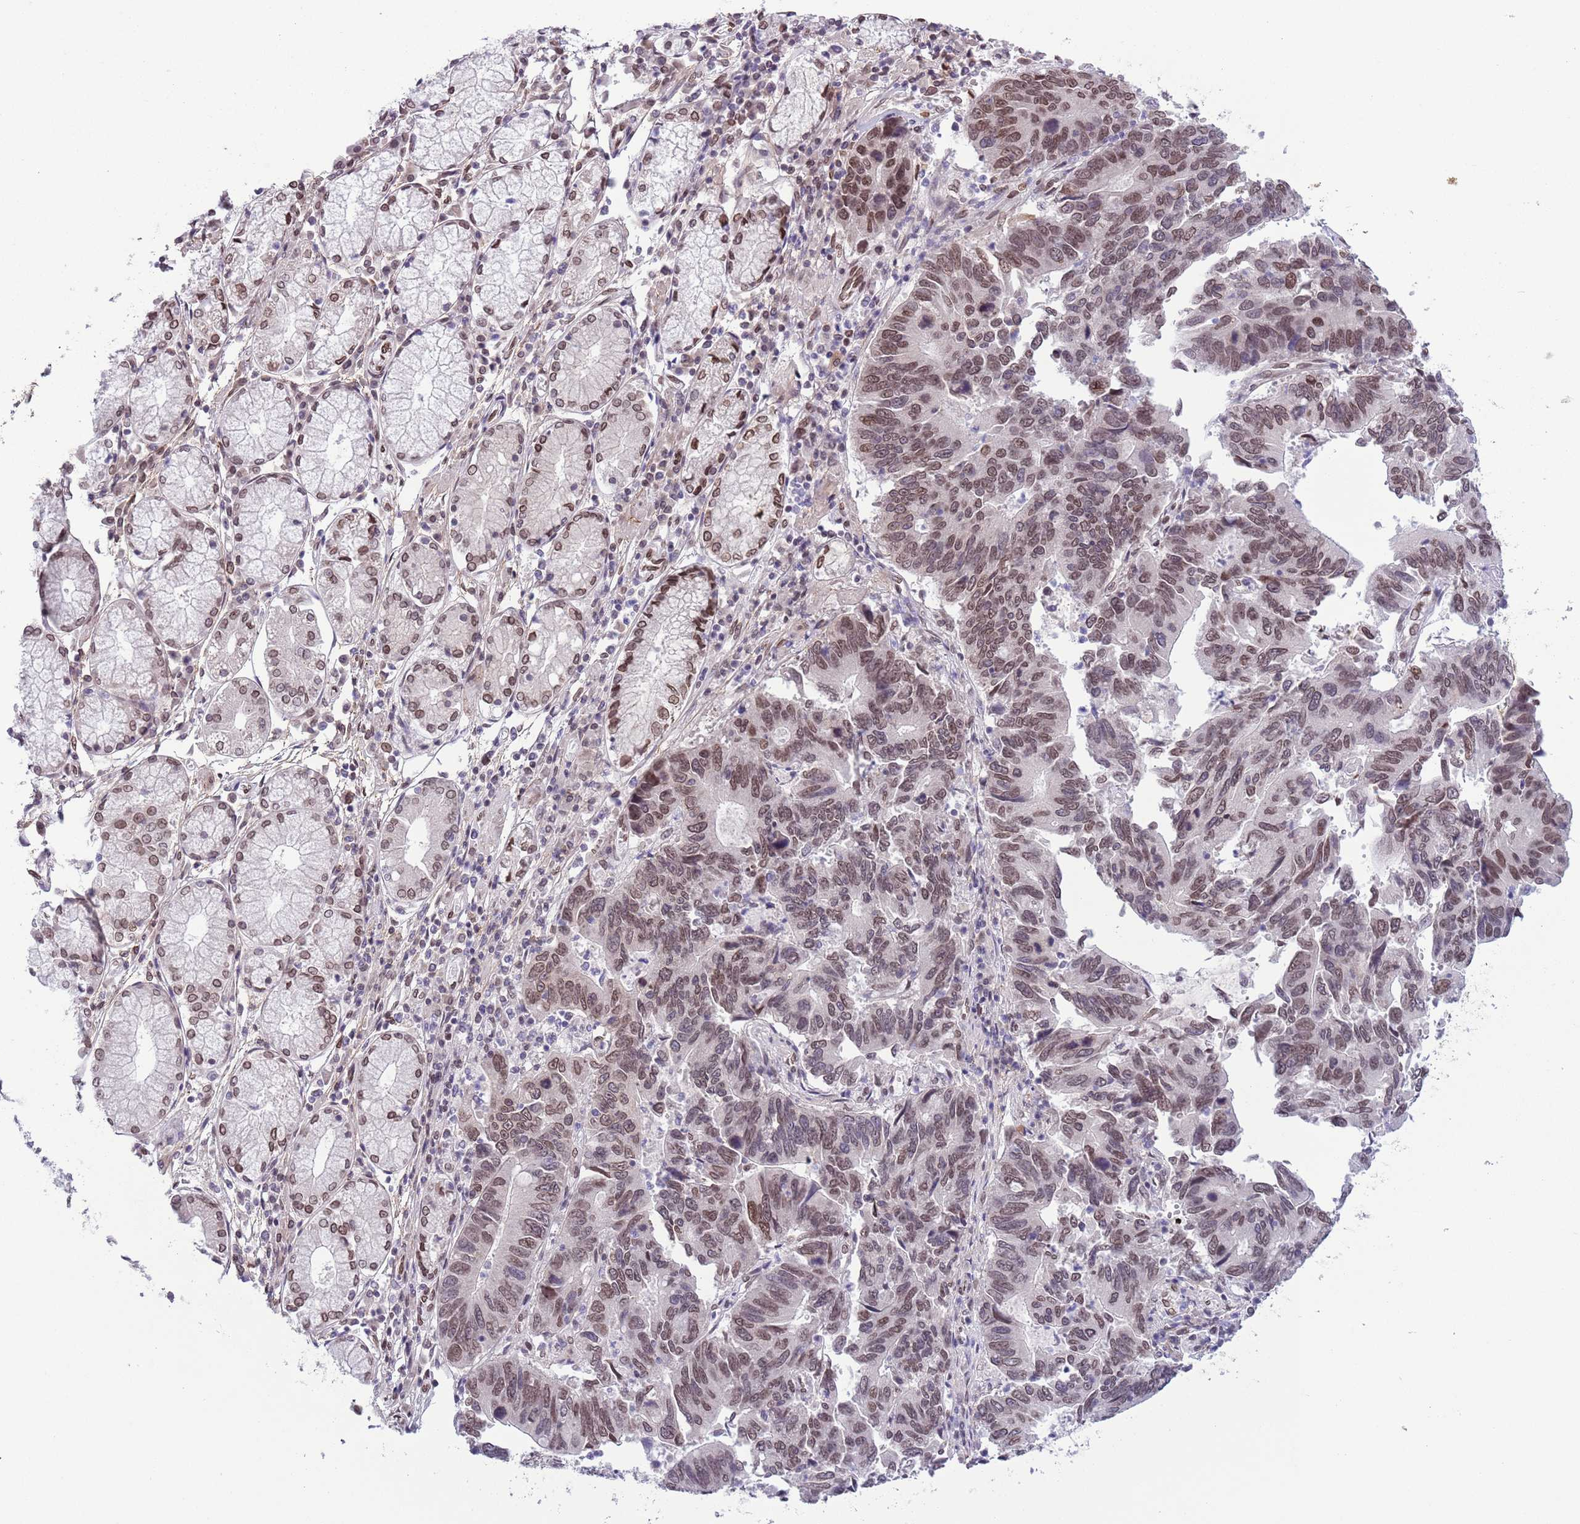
{"staining": {"intensity": "moderate", "quantity": ">75%", "location": "cytoplasmic/membranous,nuclear"}, "tissue": "stomach cancer", "cell_type": "Tumor cells", "image_type": "cancer", "snomed": [{"axis": "morphology", "description": "Adenocarcinoma, NOS"}, {"axis": "topography", "description": "Stomach"}], "caption": "Immunohistochemistry of human stomach cancer (adenocarcinoma) demonstrates medium levels of moderate cytoplasmic/membranous and nuclear expression in approximately >75% of tumor cells. Nuclei are stained in blue.", "gene": "ZGLP1", "patient": {"sex": "male", "age": 59}}